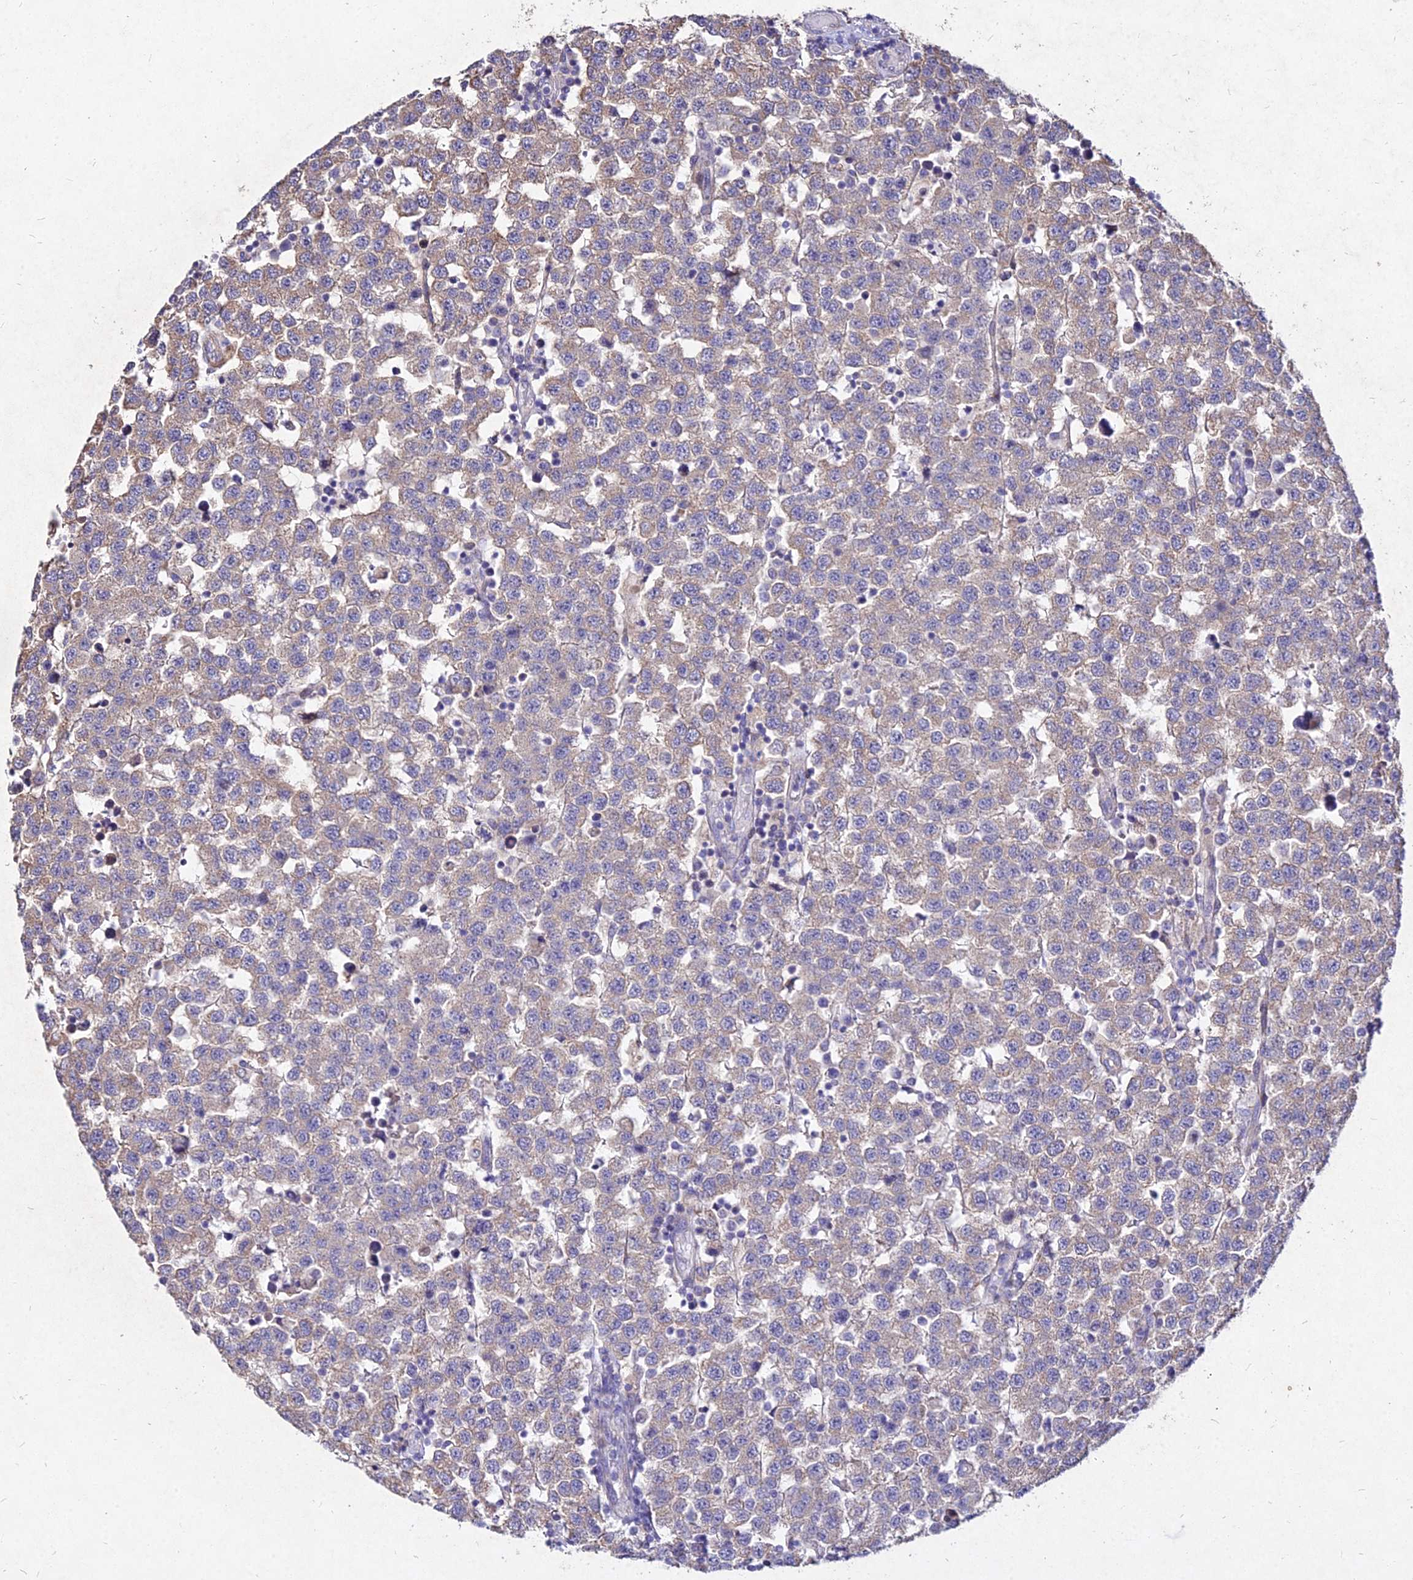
{"staining": {"intensity": "weak", "quantity": "<25%", "location": "cytoplasmic/membranous"}, "tissue": "testis cancer", "cell_type": "Tumor cells", "image_type": "cancer", "snomed": [{"axis": "morphology", "description": "Seminoma, NOS"}, {"axis": "topography", "description": "Testis"}], "caption": "This is an immunohistochemistry (IHC) micrograph of testis cancer (seminoma). There is no staining in tumor cells.", "gene": "SKA1", "patient": {"sex": "male", "age": 34}}